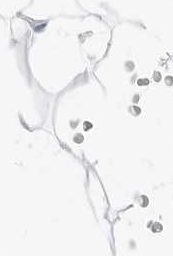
{"staining": {"intensity": "negative", "quantity": "none", "location": "none"}, "tissue": "adipose tissue", "cell_type": "Adipocytes", "image_type": "normal", "snomed": [{"axis": "morphology", "description": "Normal tissue, NOS"}, {"axis": "topography", "description": "Breast"}], "caption": "Histopathology image shows no significant protein expression in adipocytes of unremarkable adipose tissue. Brightfield microscopy of IHC stained with DAB (3,3'-diaminobenzidine) (brown) and hematoxylin (blue), captured at high magnification.", "gene": "CCSAP", "patient": {"sex": "female", "age": 23}}